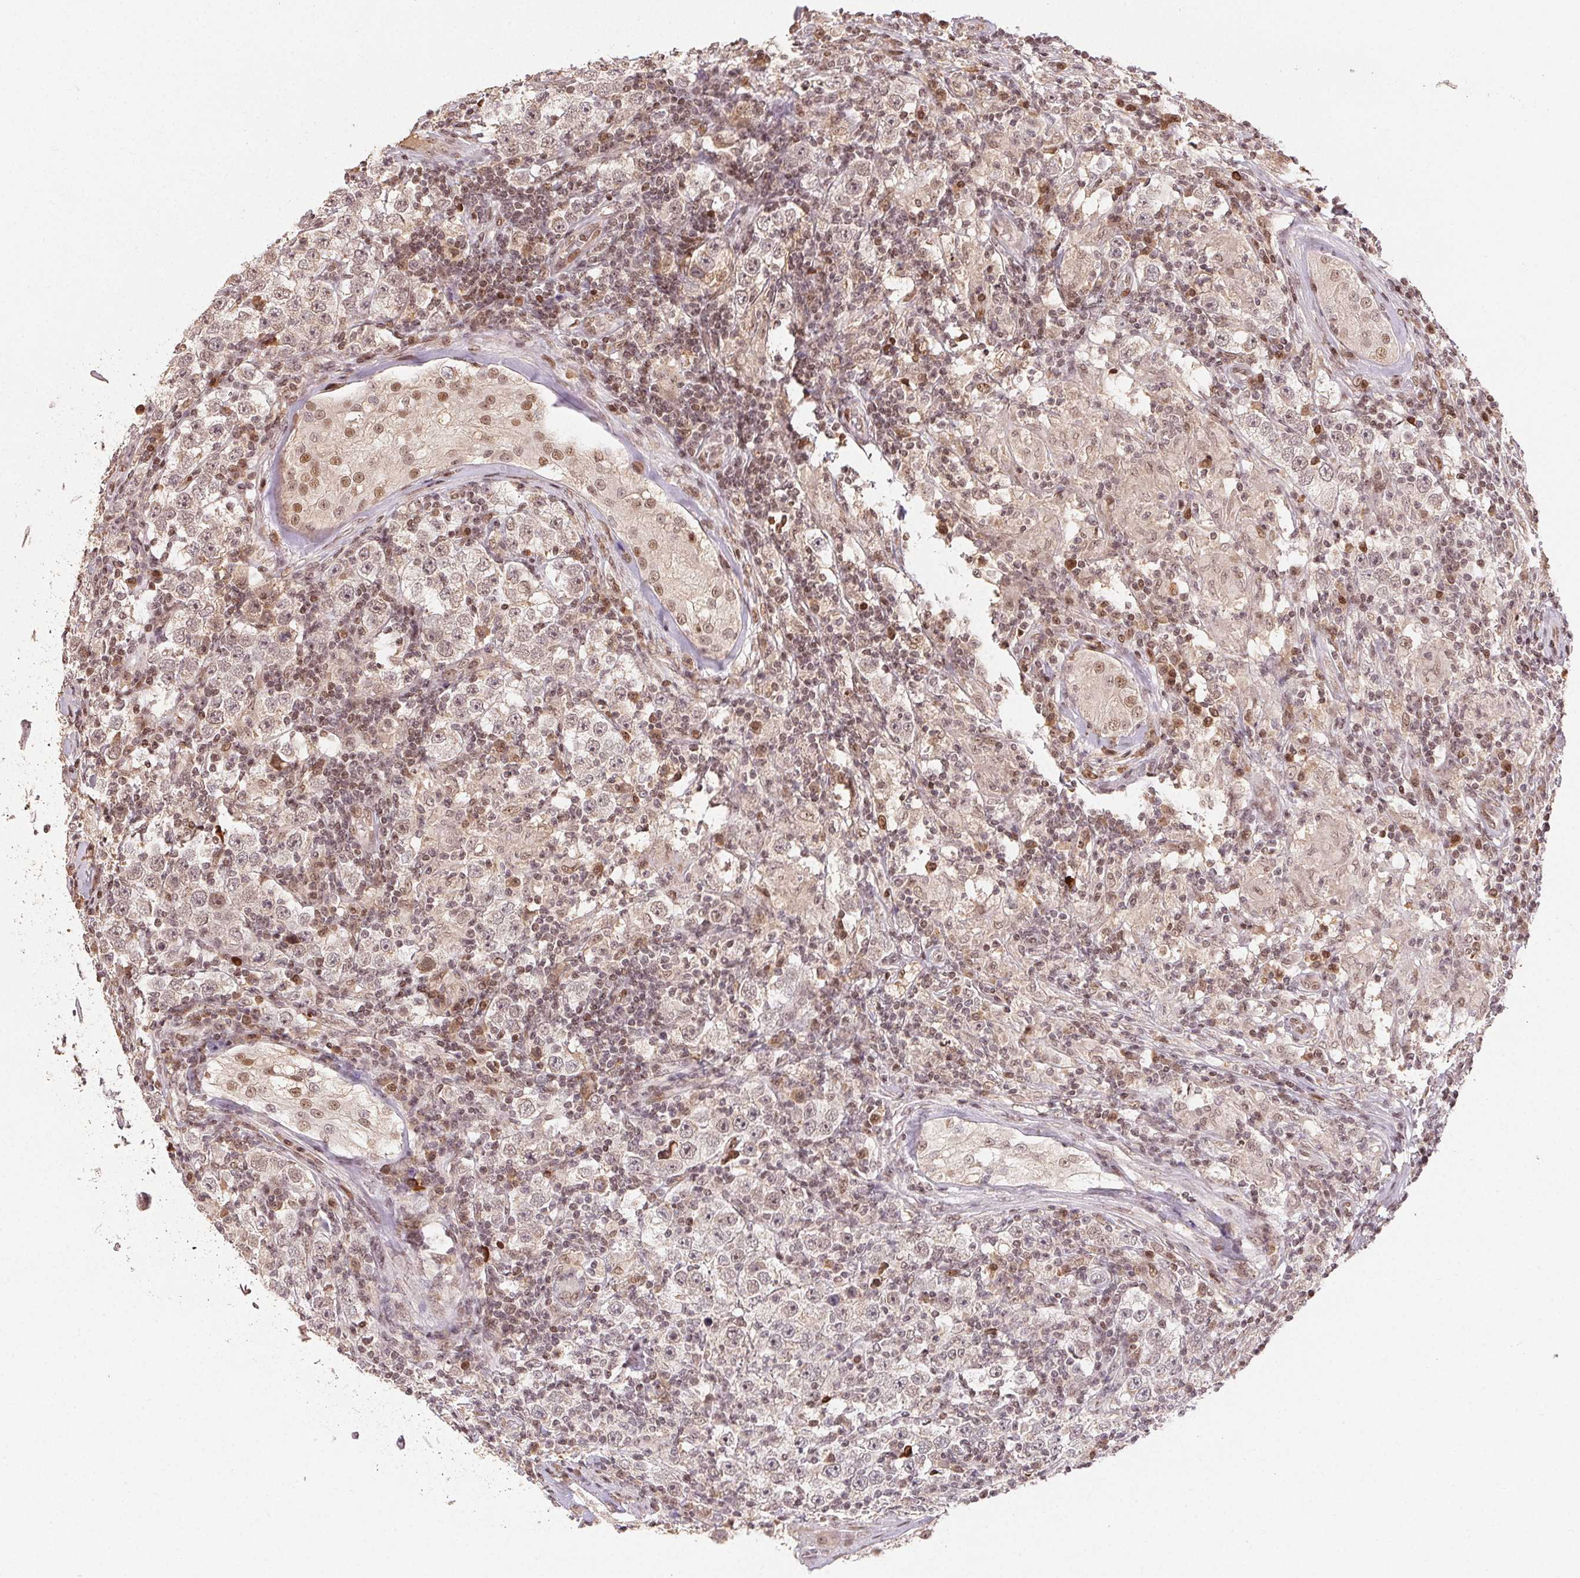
{"staining": {"intensity": "weak", "quantity": ">75%", "location": "nuclear"}, "tissue": "urothelial cancer", "cell_type": "Tumor cells", "image_type": "cancer", "snomed": [{"axis": "morphology", "description": "Normal tissue, NOS"}, {"axis": "morphology", "description": "Urothelial carcinoma, High grade"}, {"axis": "morphology", "description": "Seminoma, NOS"}, {"axis": "morphology", "description": "Carcinoma, Embryonal, NOS"}, {"axis": "topography", "description": "Urinary bladder"}, {"axis": "topography", "description": "Testis"}], "caption": "High-grade urothelial carcinoma tissue shows weak nuclear expression in about >75% of tumor cells (Stains: DAB in brown, nuclei in blue, Microscopy: brightfield microscopy at high magnification).", "gene": "MAPKAPK2", "patient": {"sex": "male", "age": 41}}